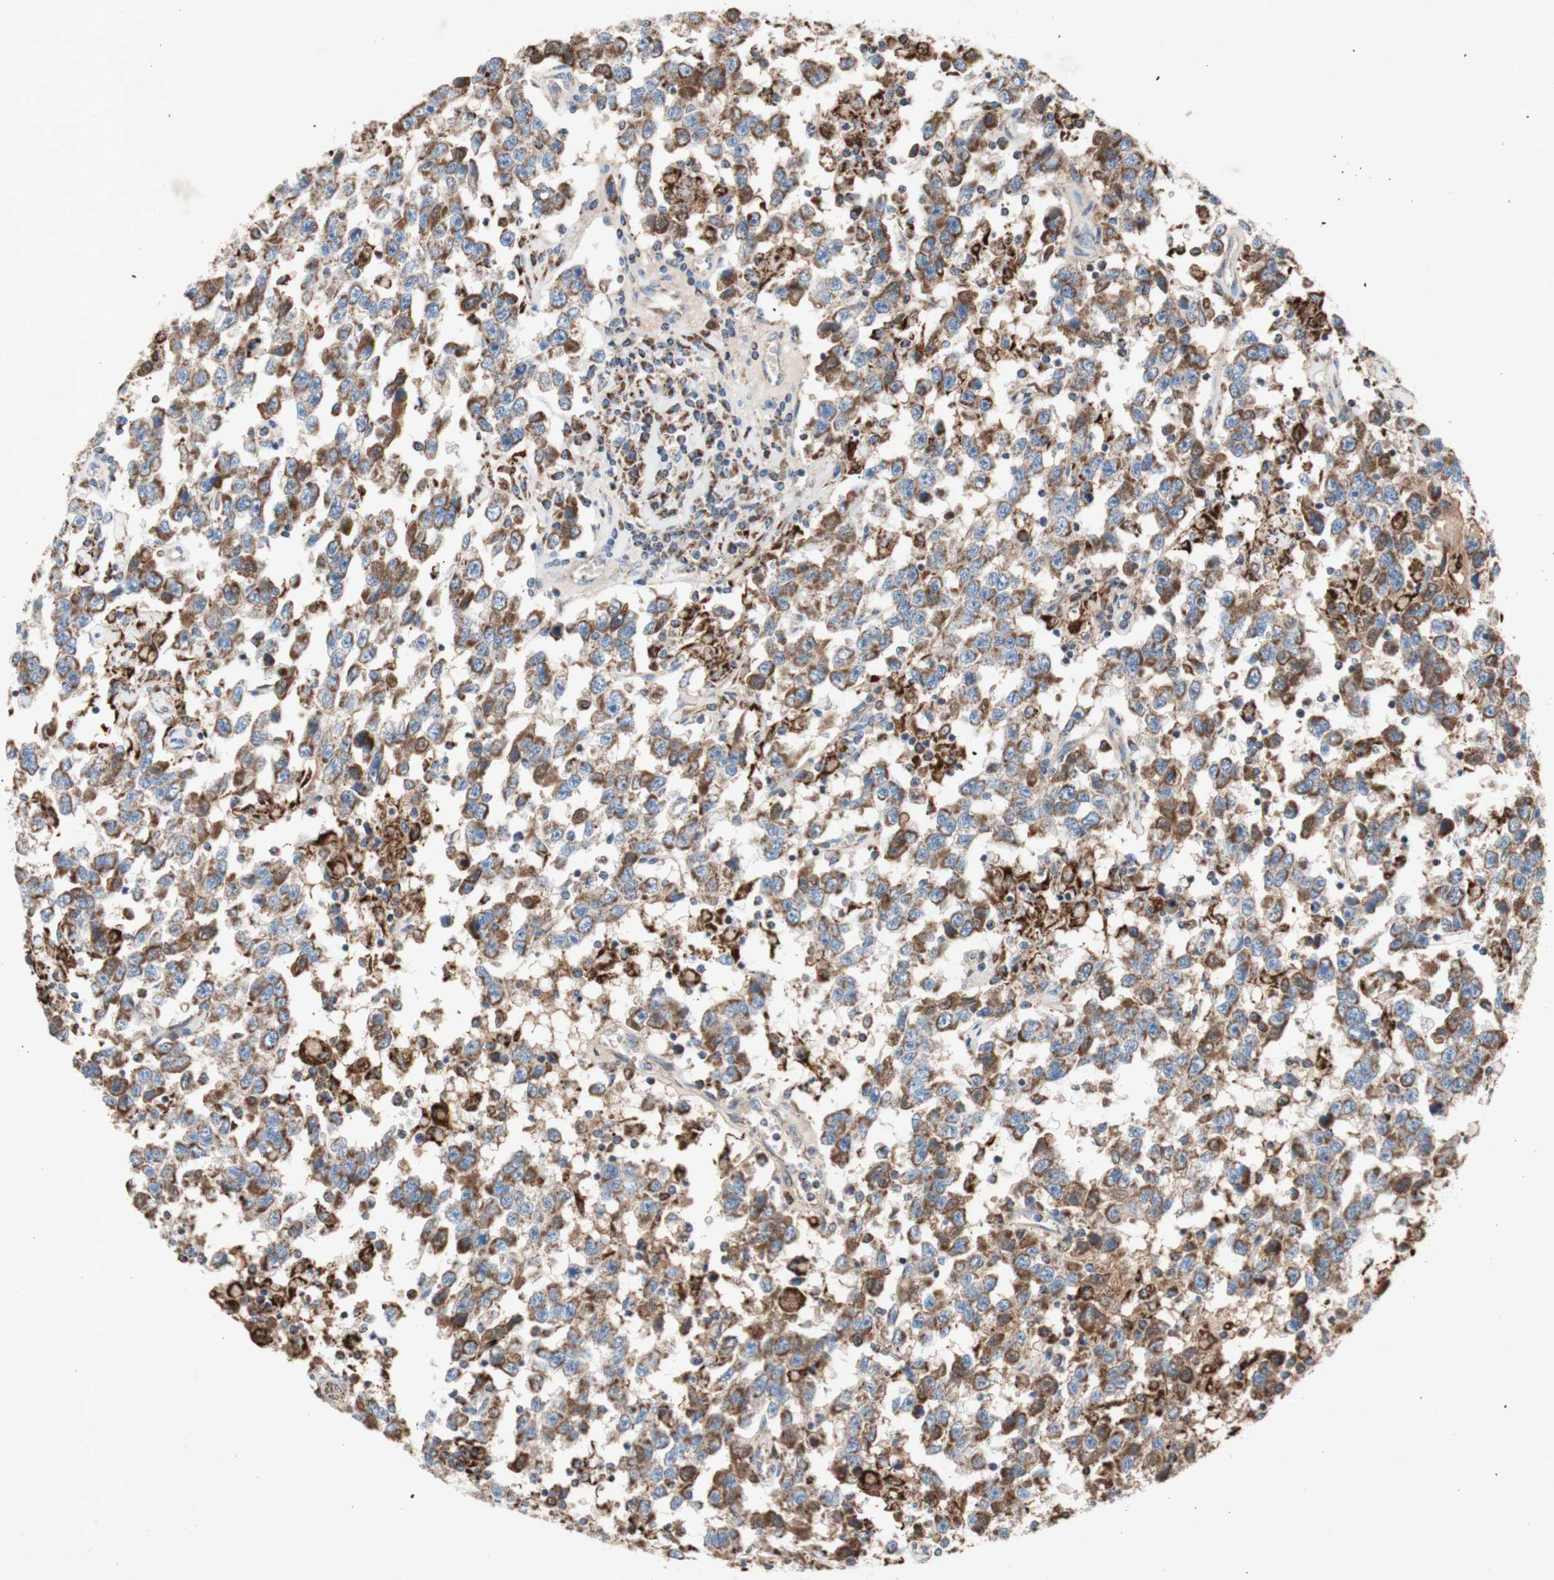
{"staining": {"intensity": "moderate", "quantity": ">75%", "location": "cytoplasmic/membranous"}, "tissue": "testis cancer", "cell_type": "Tumor cells", "image_type": "cancer", "snomed": [{"axis": "morphology", "description": "Seminoma, NOS"}, {"axis": "topography", "description": "Testis"}], "caption": "This micrograph demonstrates immunohistochemistry (IHC) staining of seminoma (testis), with medium moderate cytoplasmic/membranous expression in approximately >75% of tumor cells.", "gene": "SDHB", "patient": {"sex": "male", "age": 41}}